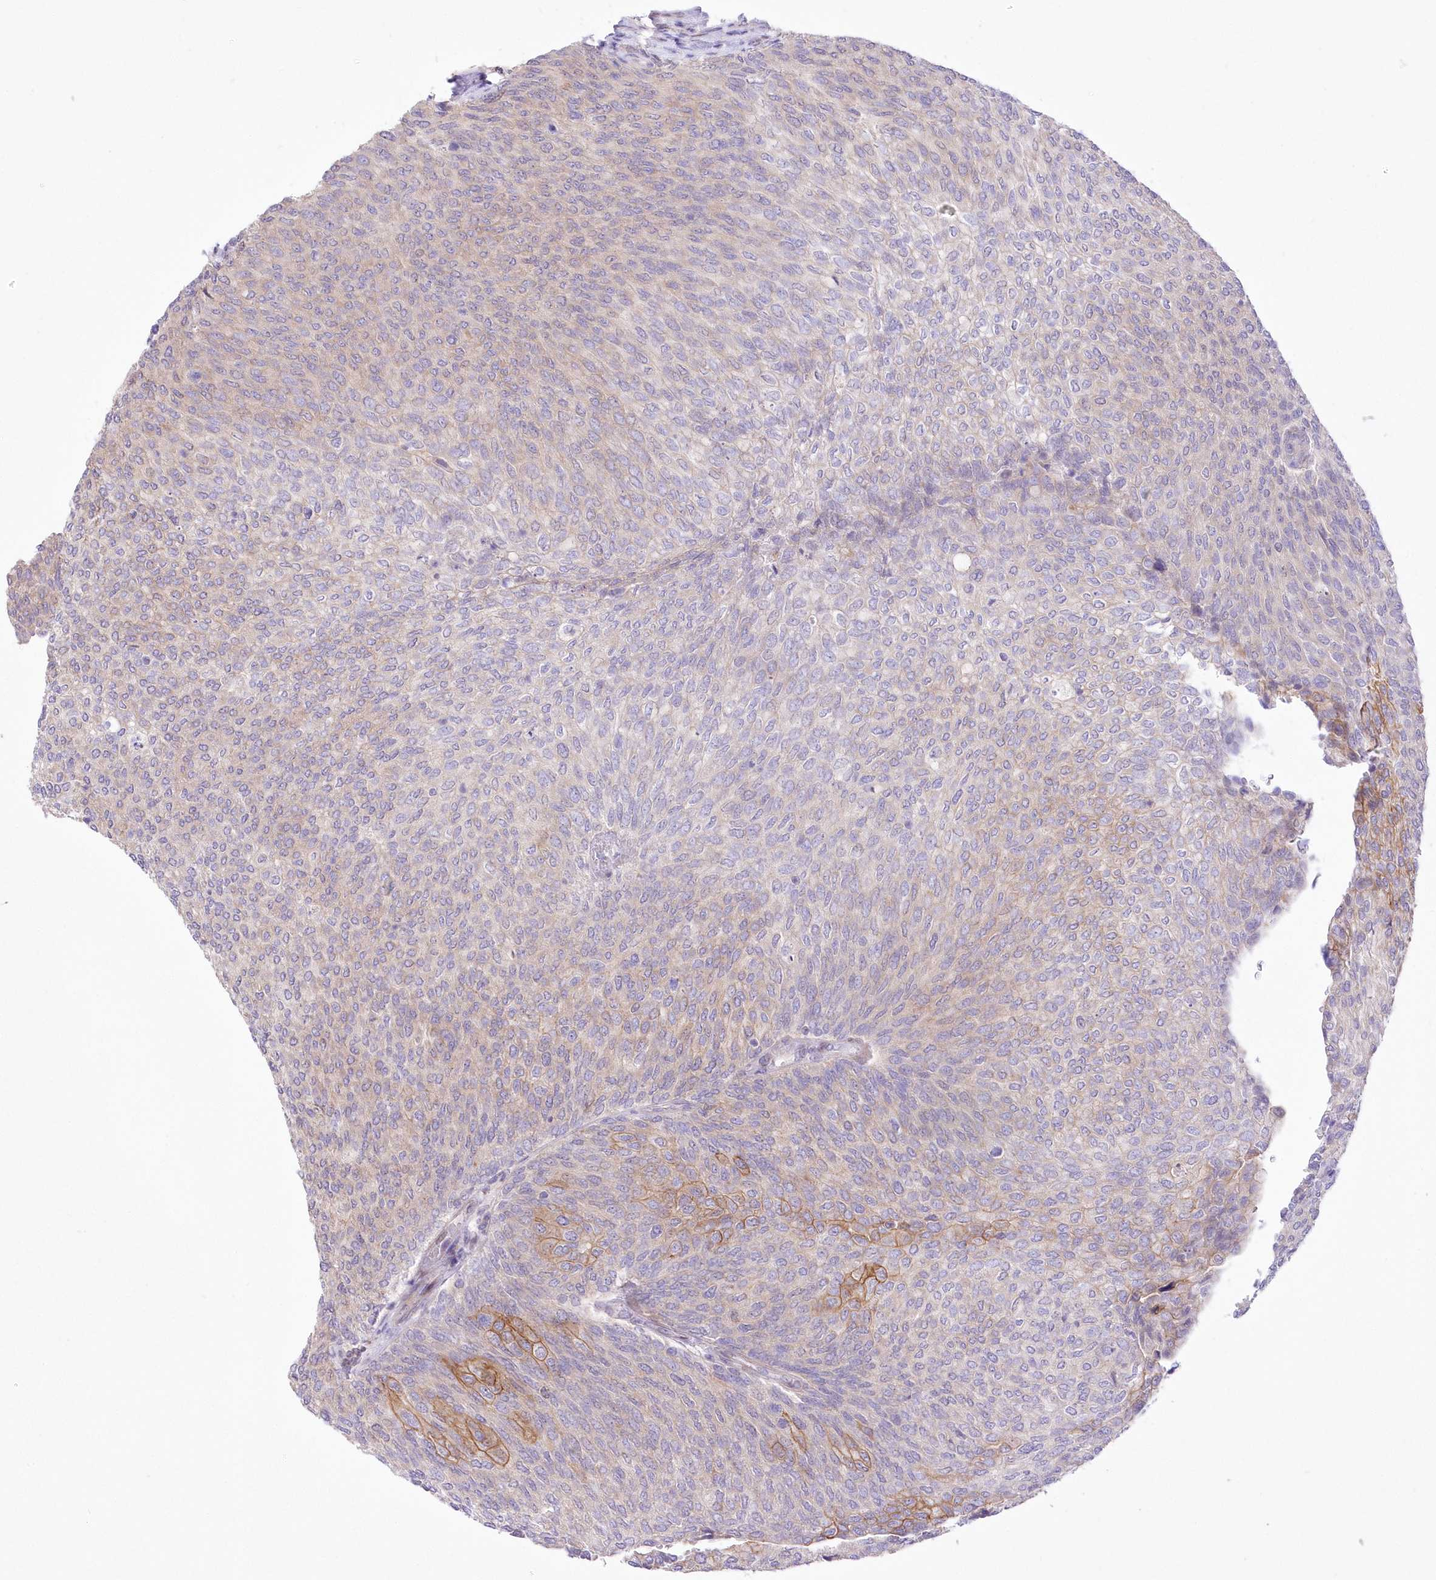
{"staining": {"intensity": "moderate", "quantity": "<25%", "location": "cytoplasmic/membranous"}, "tissue": "urothelial cancer", "cell_type": "Tumor cells", "image_type": "cancer", "snomed": [{"axis": "morphology", "description": "Urothelial carcinoma, Low grade"}, {"axis": "topography", "description": "Urinary bladder"}], "caption": "A high-resolution histopathology image shows immunohistochemistry (IHC) staining of low-grade urothelial carcinoma, which reveals moderate cytoplasmic/membranous staining in about <25% of tumor cells.", "gene": "FAM241B", "patient": {"sex": "female", "age": 79}}